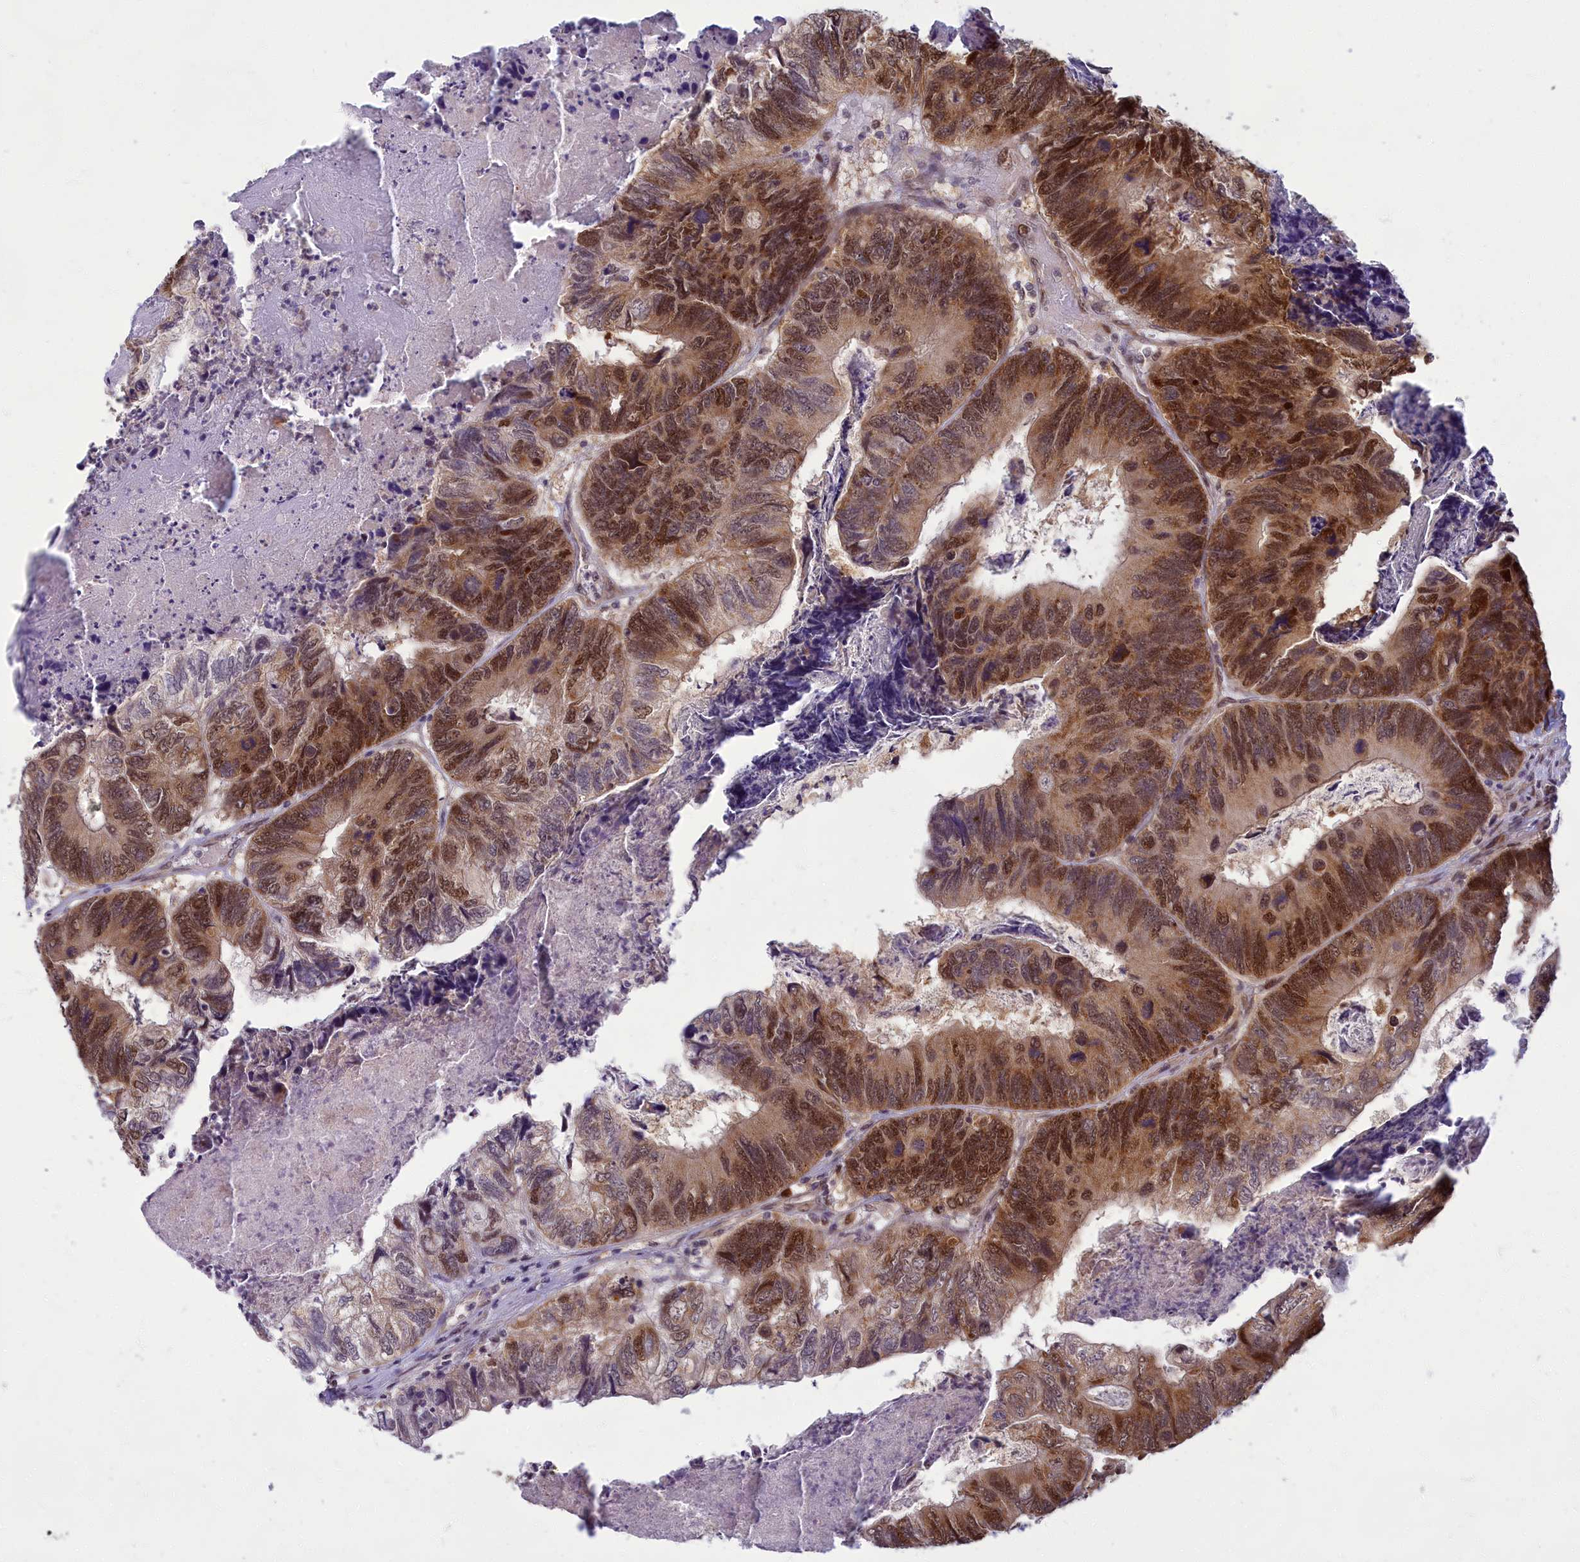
{"staining": {"intensity": "moderate", "quantity": ">75%", "location": "cytoplasmic/membranous,nuclear"}, "tissue": "colorectal cancer", "cell_type": "Tumor cells", "image_type": "cancer", "snomed": [{"axis": "morphology", "description": "Adenocarcinoma, NOS"}, {"axis": "topography", "description": "Colon"}], "caption": "Moderate cytoplasmic/membranous and nuclear expression for a protein is present in approximately >75% of tumor cells of colorectal cancer using immunohistochemistry.", "gene": "EARS2", "patient": {"sex": "female", "age": 67}}